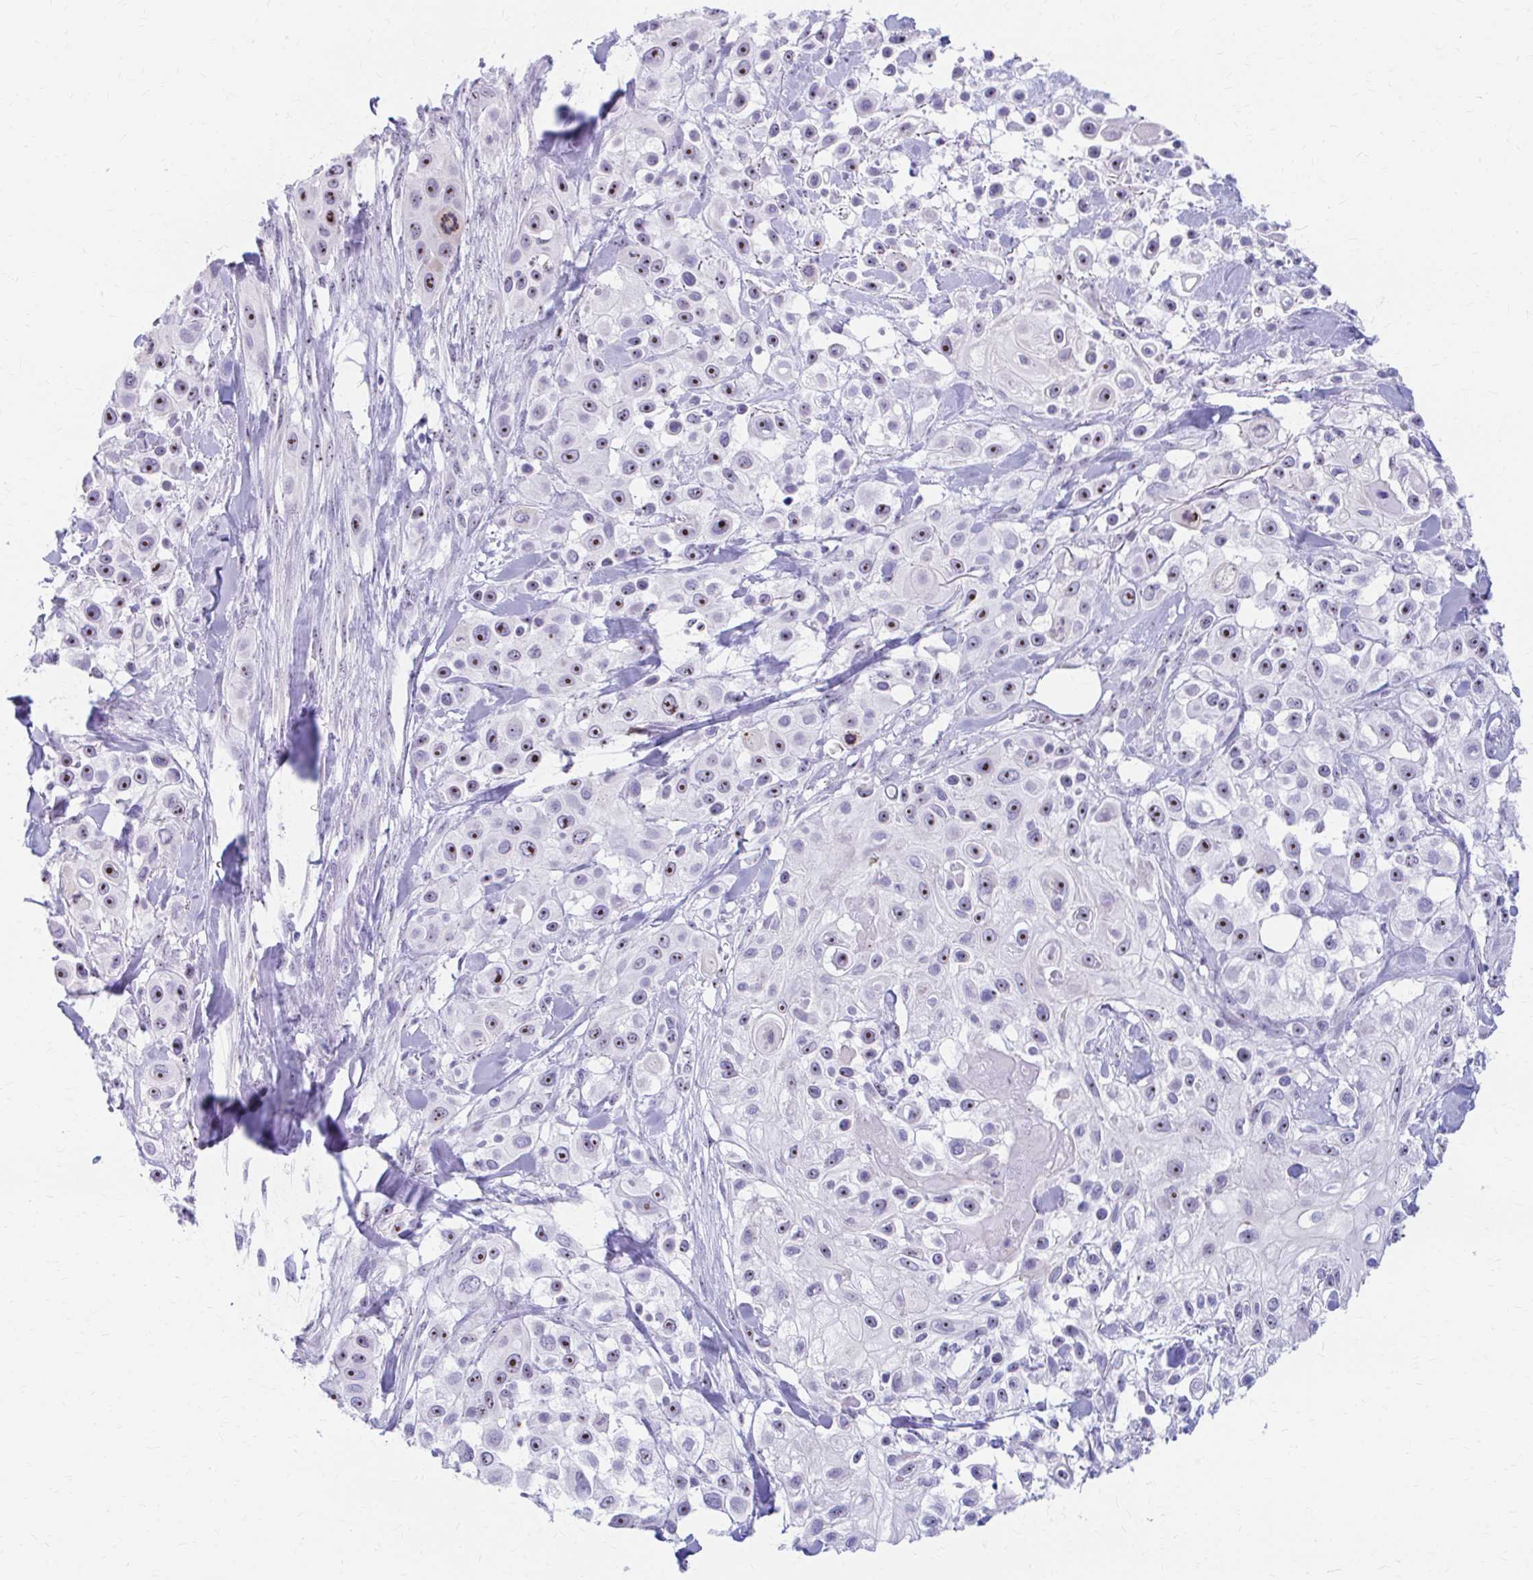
{"staining": {"intensity": "strong", "quantity": ">75%", "location": "nuclear"}, "tissue": "skin cancer", "cell_type": "Tumor cells", "image_type": "cancer", "snomed": [{"axis": "morphology", "description": "Squamous cell carcinoma, NOS"}, {"axis": "topography", "description": "Skin"}], "caption": "Strong nuclear protein positivity is appreciated in about >75% of tumor cells in skin cancer (squamous cell carcinoma). The staining was performed using DAB, with brown indicating positive protein expression. Nuclei are stained blue with hematoxylin.", "gene": "FTSJ3", "patient": {"sex": "male", "age": 63}}